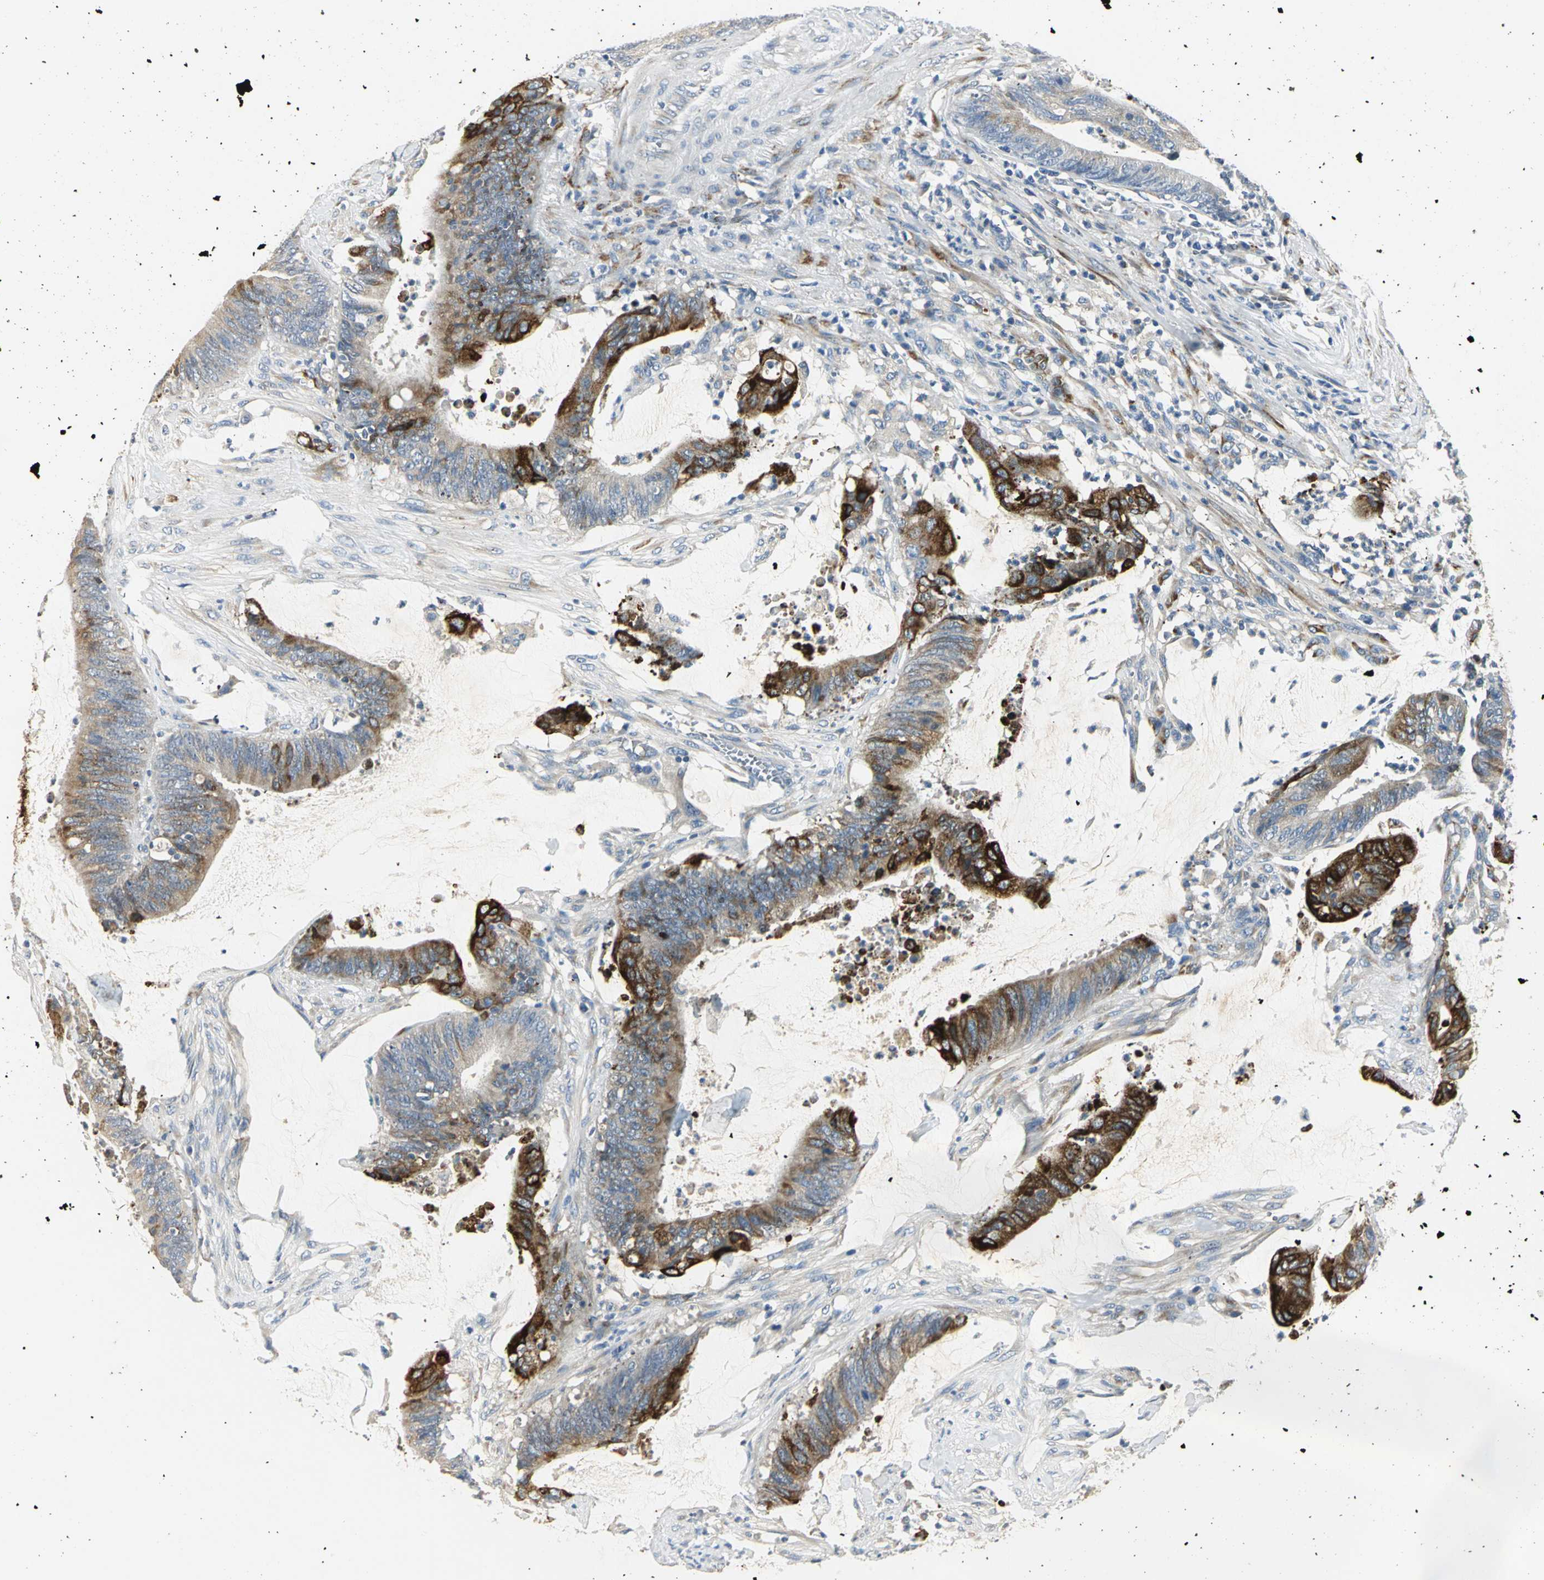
{"staining": {"intensity": "strong", "quantity": "25%-75%", "location": "cytoplasmic/membranous"}, "tissue": "colorectal cancer", "cell_type": "Tumor cells", "image_type": "cancer", "snomed": [{"axis": "morphology", "description": "Adenocarcinoma, NOS"}, {"axis": "topography", "description": "Rectum"}], "caption": "Human colorectal cancer stained for a protein (brown) reveals strong cytoplasmic/membranous positive positivity in approximately 25%-75% of tumor cells.", "gene": "B3GNT2", "patient": {"sex": "female", "age": 66}}